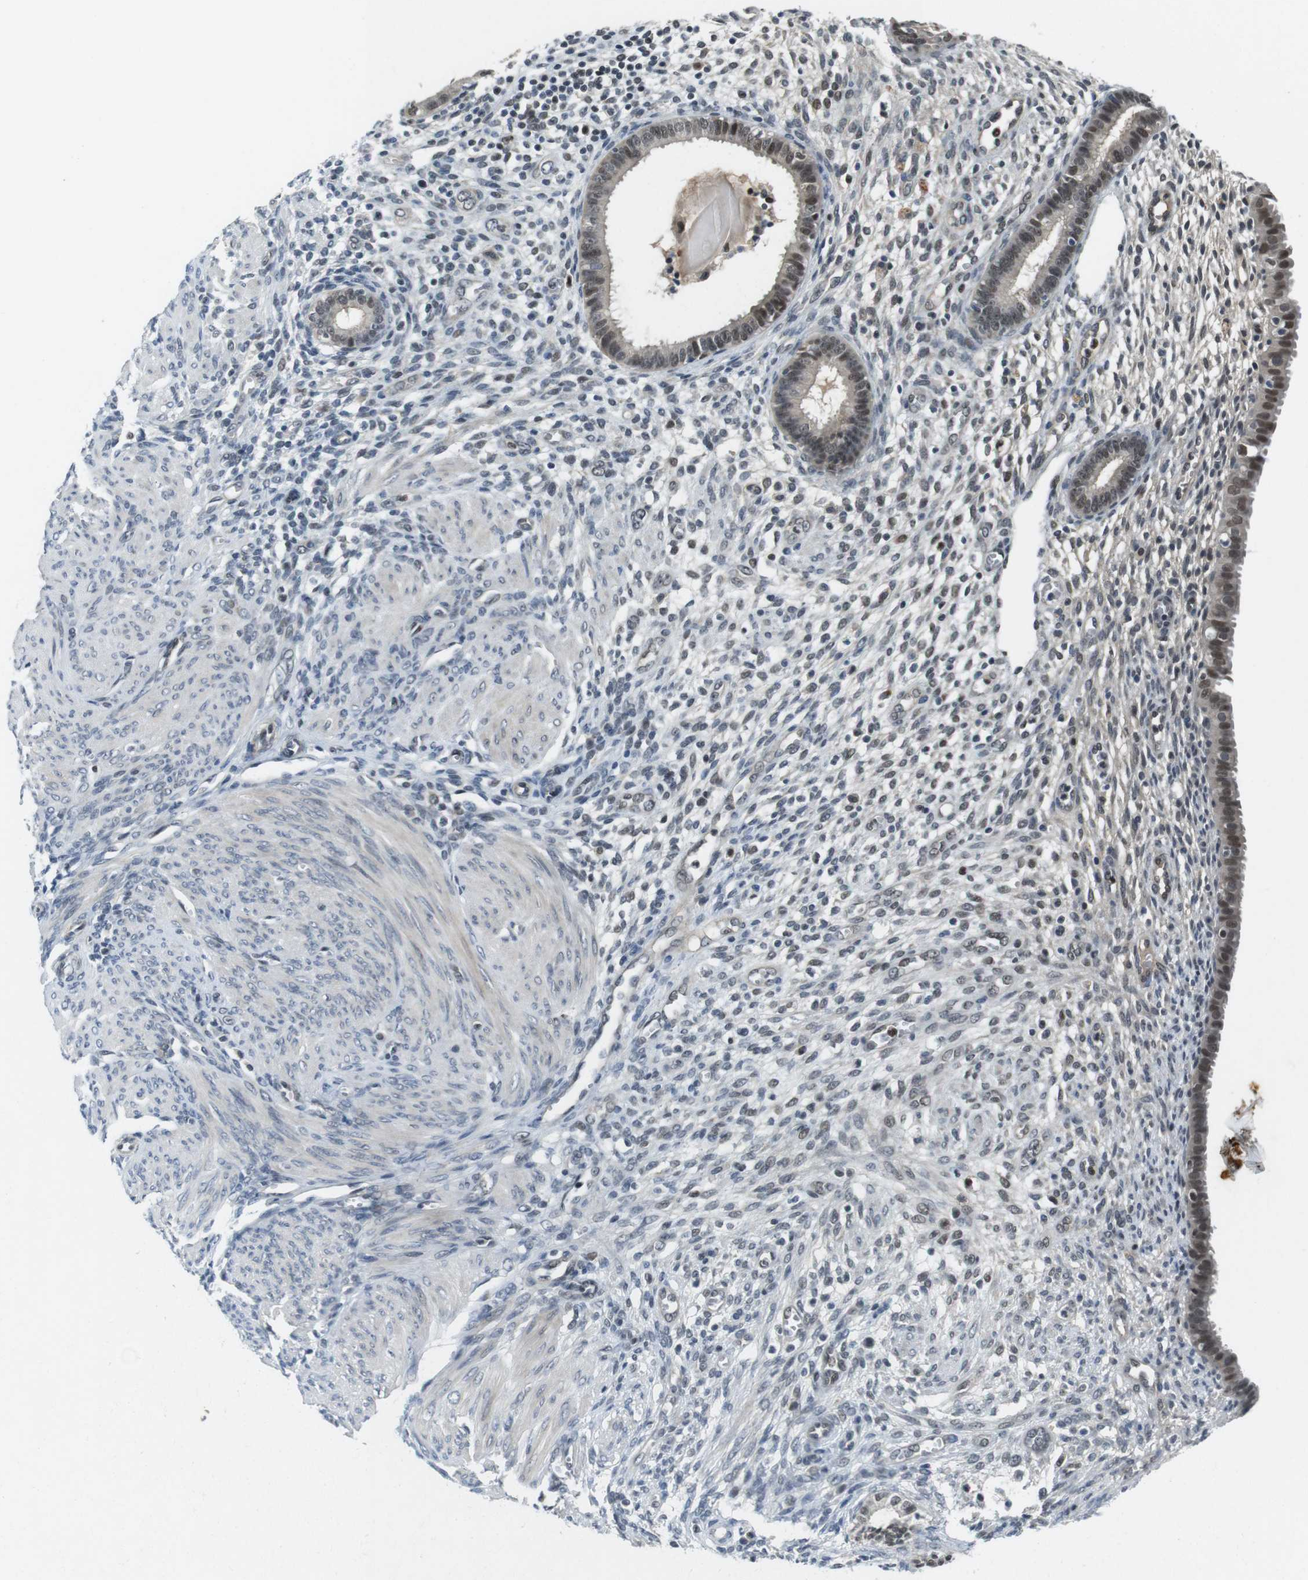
{"staining": {"intensity": "weak", "quantity": "<25%", "location": "nuclear"}, "tissue": "endometrium", "cell_type": "Cells in endometrial stroma", "image_type": "normal", "snomed": [{"axis": "morphology", "description": "Normal tissue, NOS"}, {"axis": "topography", "description": "Endometrium"}], "caption": "DAB immunohistochemical staining of unremarkable endometrium demonstrates no significant expression in cells in endometrial stroma.", "gene": "MAPKAPK5", "patient": {"sex": "female", "age": 72}}